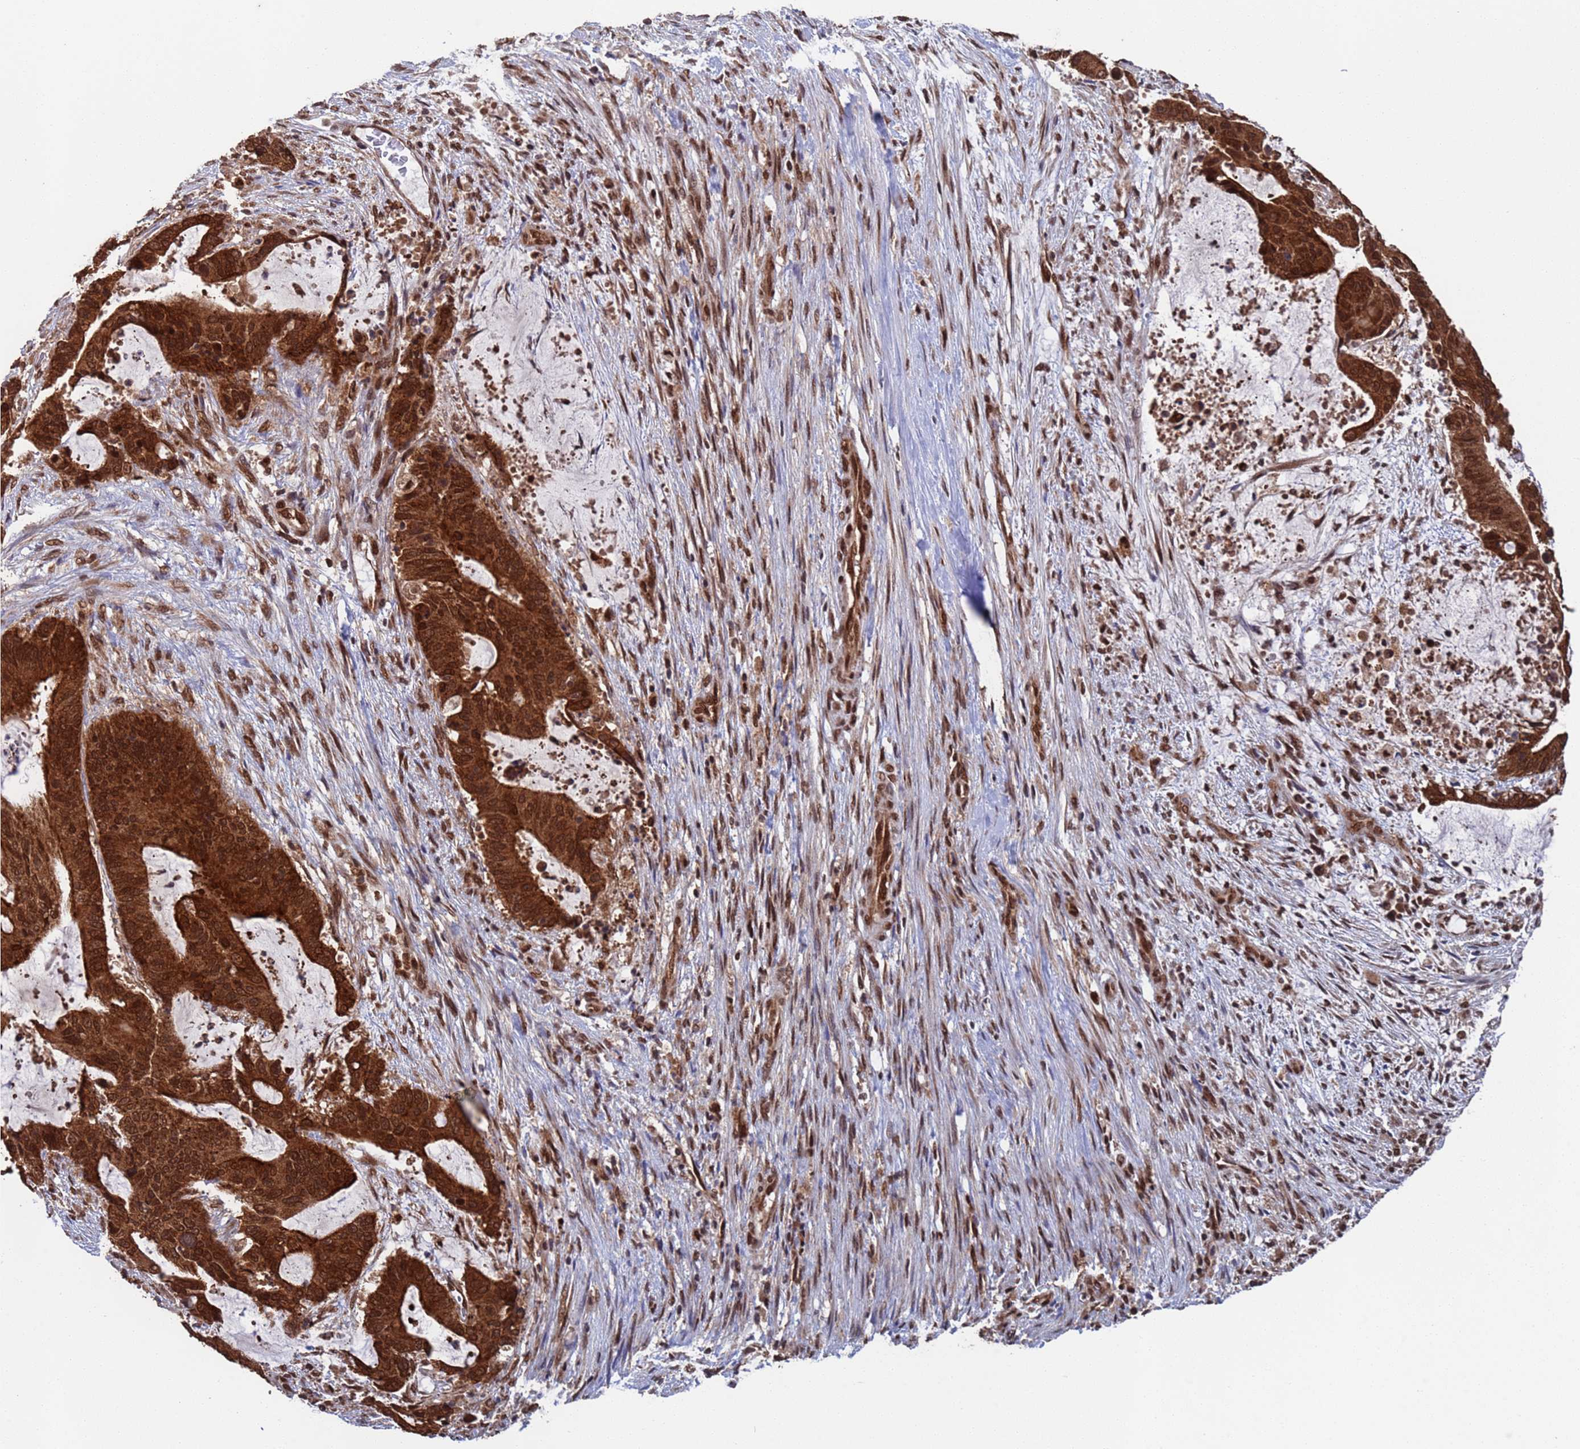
{"staining": {"intensity": "strong", "quantity": ">75%", "location": "cytoplasmic/membranous,nuclear"}, "tissue": "liver cancer", "cell_type": "Tumor cells", "image_type": "cancer", "snomed": [{"axis": "morphology", "description": "Normal tissue, NOS"}, {"axis": "morphology", "description": "Cholangiocarcinoma"}, {"axis": "topography", "description": "Liver"}, {"axis": "topography", "description": "Peripheral nerve tissue"}], "caption": "Protein staining of cholangiocarcinoma (liver) tissue reveals strong cytoplasmic/membranous and nuclear positivity in about >75% of tumor cells.", "gene": "FUBP3", "patient": {"sex": "female", "age": 73}}